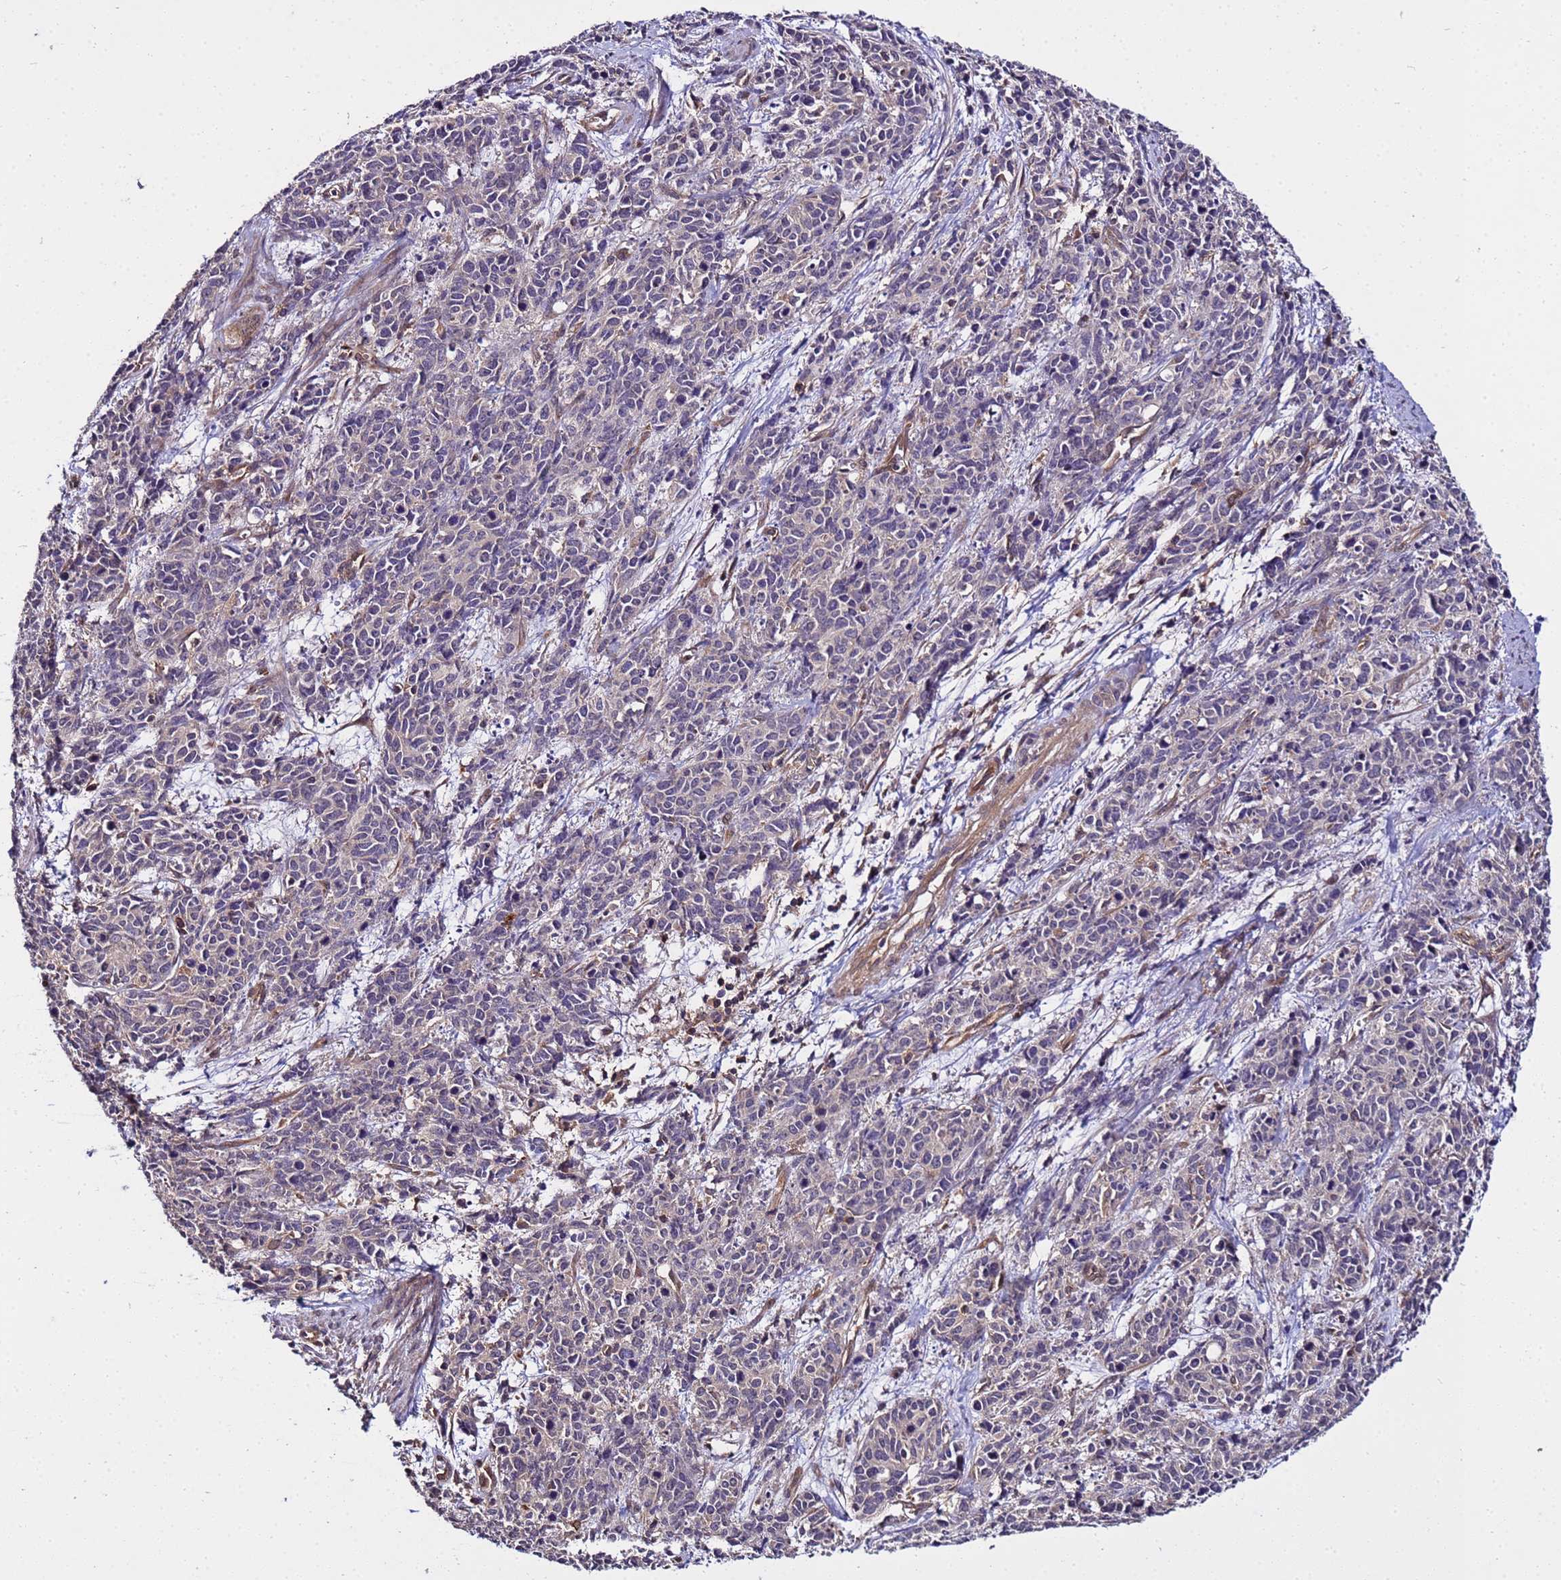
{"staining": {"intensity": "negative", "quantity": "none", "location": "none"}, "tissue": "cervical cancer", "cell_type": "Tumor cells", "image_type": "cancer", "snomed": [{"axis": "morphology", "description": "Squamous cell carcinoma, NOS"}, {"axis": "topography", "description": "Cervix"}], "caption": "Cervical cancer was stained to show a protein in brown. There is no significant expression in tumor cells.", "gene": "GSPT2", "patient": {"sex": "female", "age": 60}}